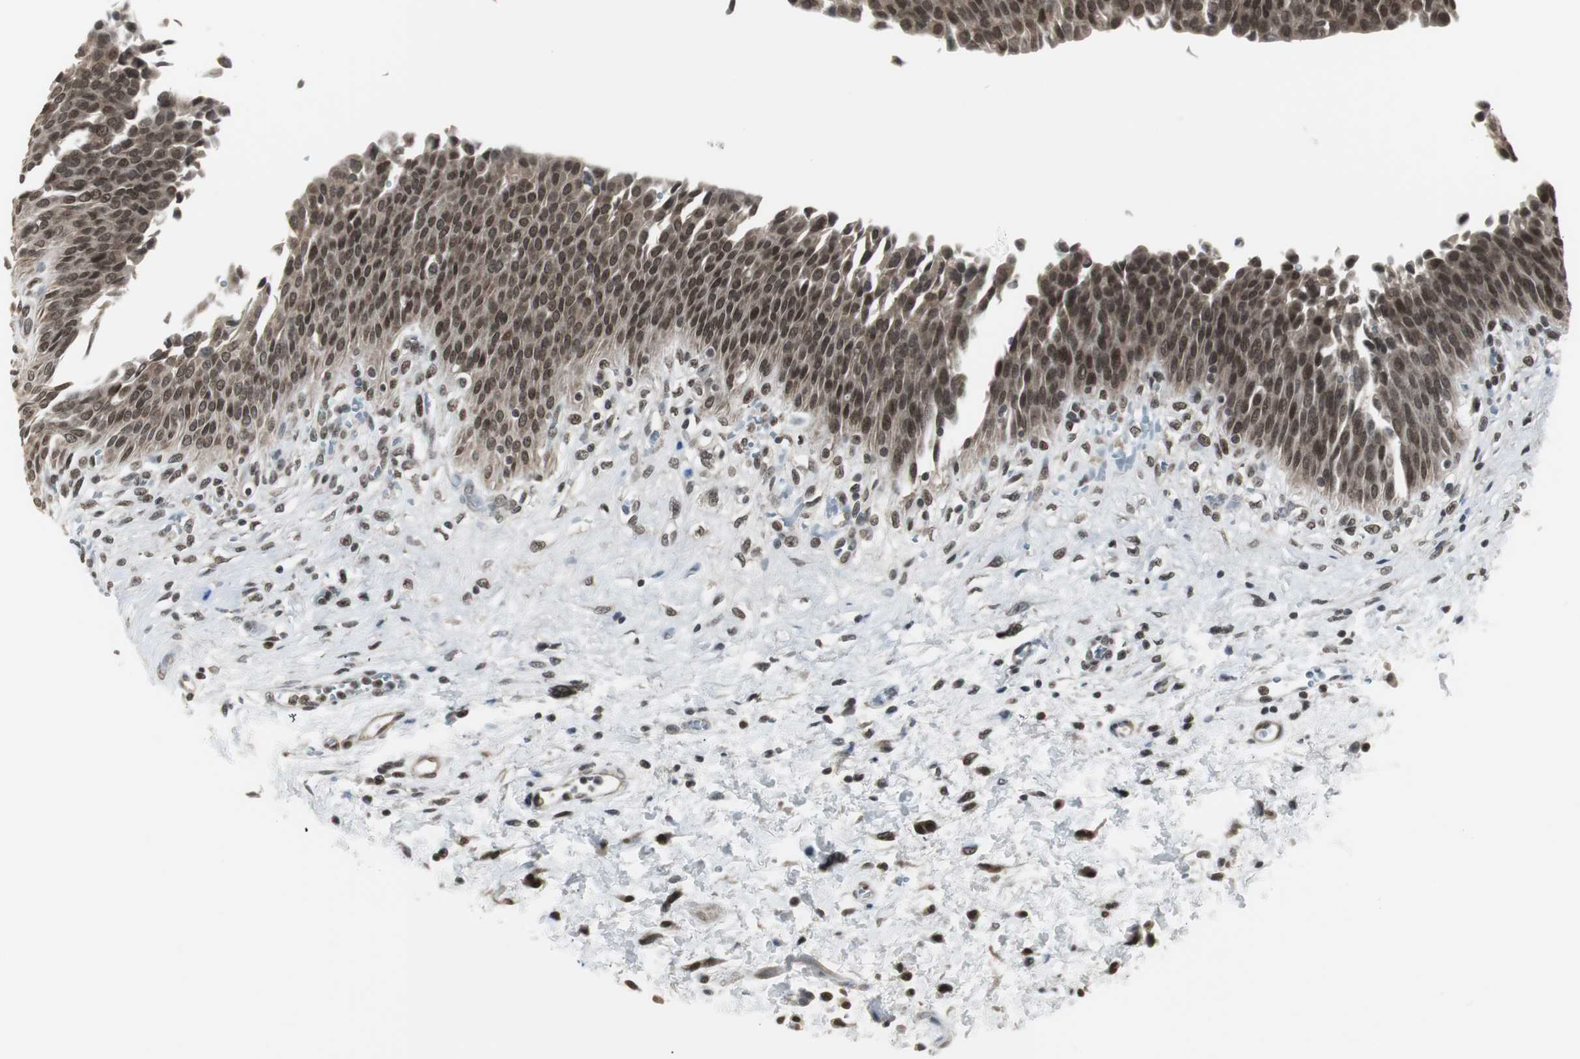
{"staining": {"intensity": "moderate", "quantity": ">75%", "location": "cytoplasmic/membranous,nuclear"}, "tissue": "urinary bladder", "cell_type": "Urothelial cells", "image_type": "normal", "snomed": [{"axis": "morphology", "description": "Normal tissue, NOS"}, {"axis": "morphology", "description": "Dysplasia, NOS"}, {"axis": "topography", "description": "Urinary bladder"}], "caption": "The histopathology image displays staining of normal urinary bladder, revealing moderate cytoplasmic/membranous,nuclear protein staining (brown color) within urothelial cells.", "gene": "MPG", "patient": {"sex": "male", "age": 35}}